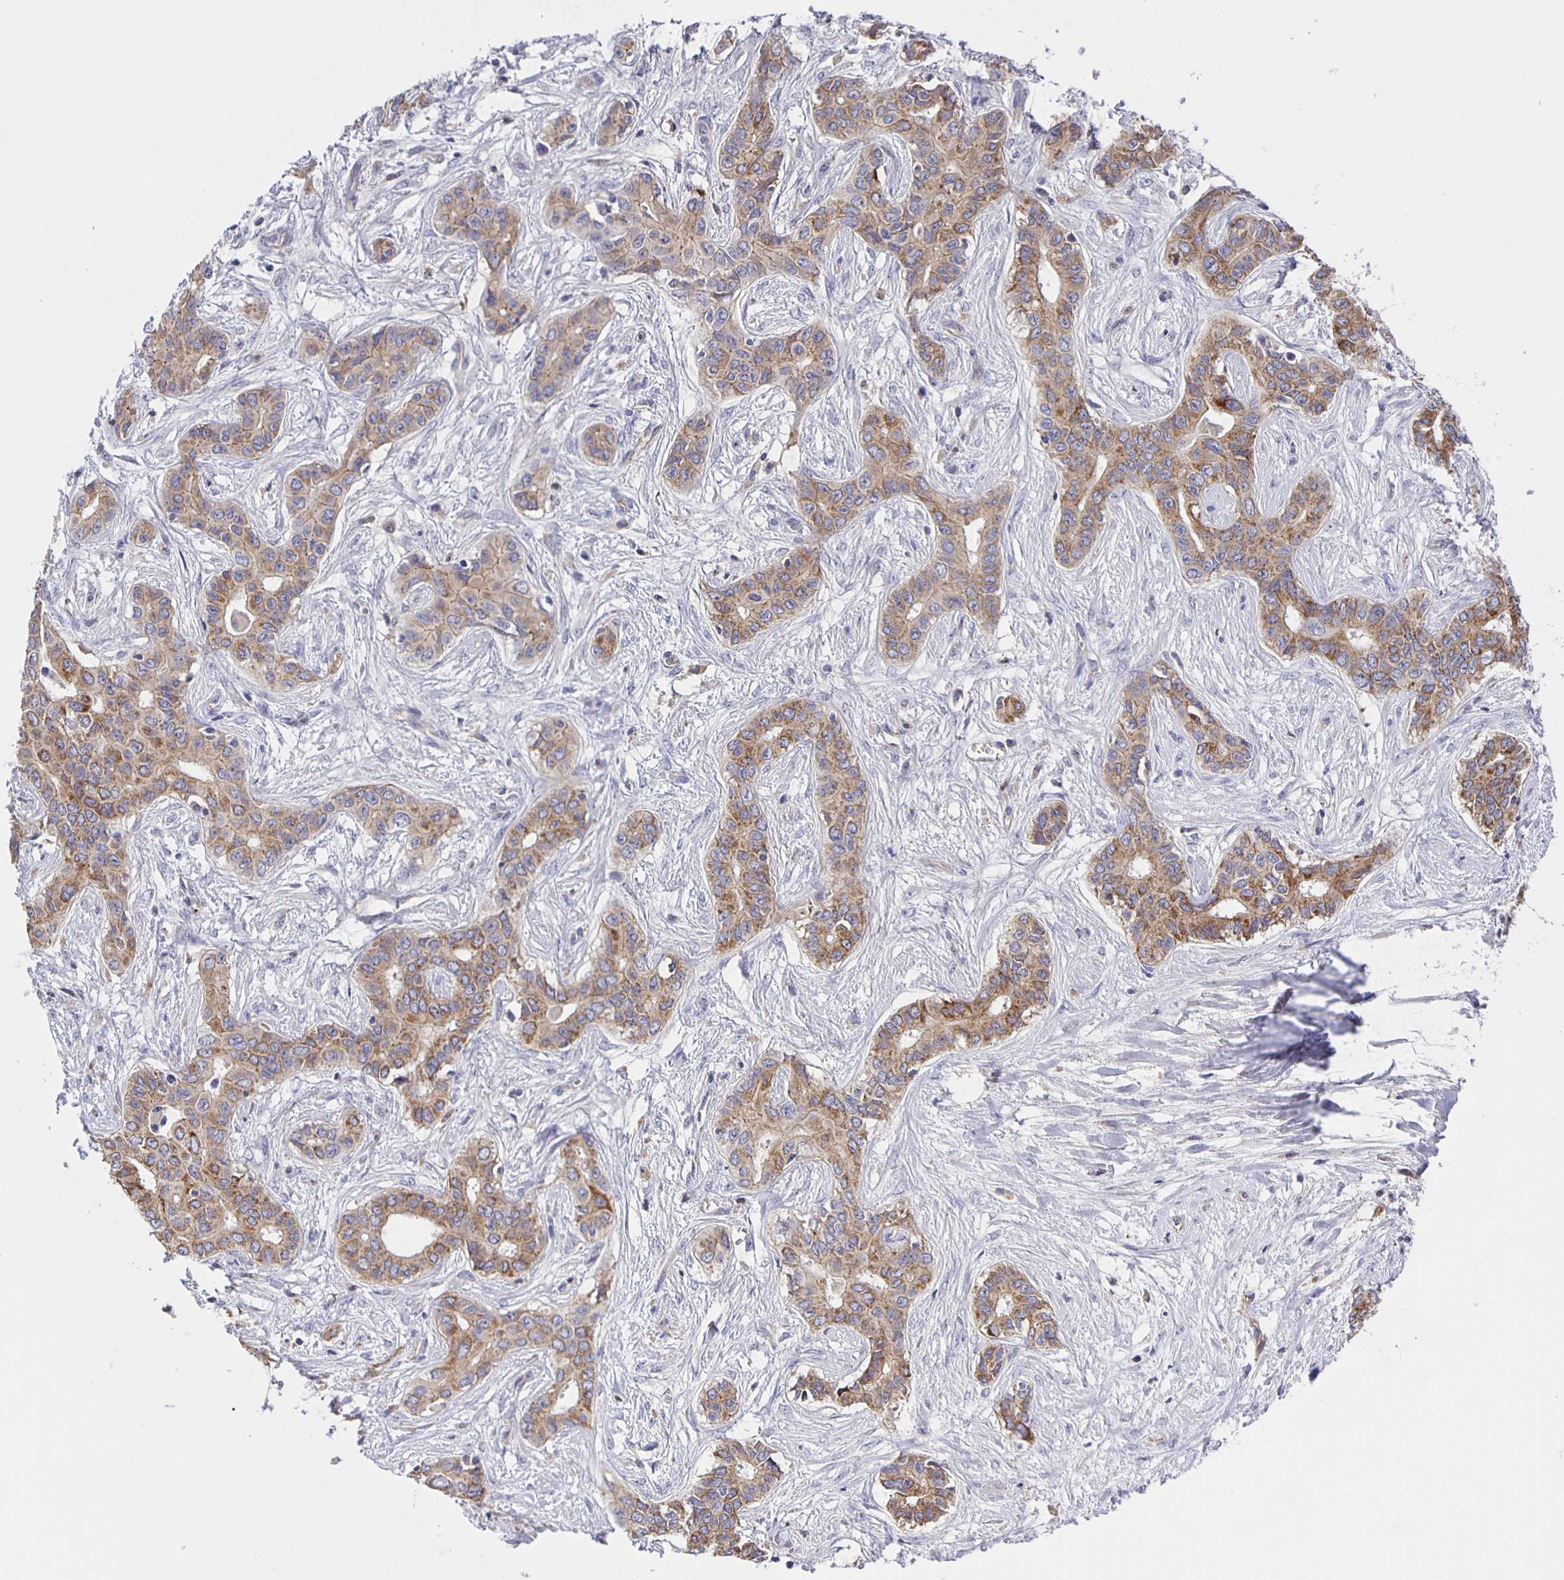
{"staining": {"intensity": "moderate", "quantity": "25%-75%", "location": "cytoplasmic/membranous"}, "tissue": "liver cancer", "cell_type": "Tumor cells", "image_type": "cancer", "snomed": [{"axis": "morphology", "description": "Cholangiocarcinoma"}, {"axis": "topography", "description": "Liver"}], "caption": "Immunohistochemistry (IHC) of human liver cancer exhibits medium levels of moderate cytoplasmic/membranous positivity in about 25%-75% of tumor cells.", "gene": "JMJD4", "patient": {"sex": "female", "age": 65}}